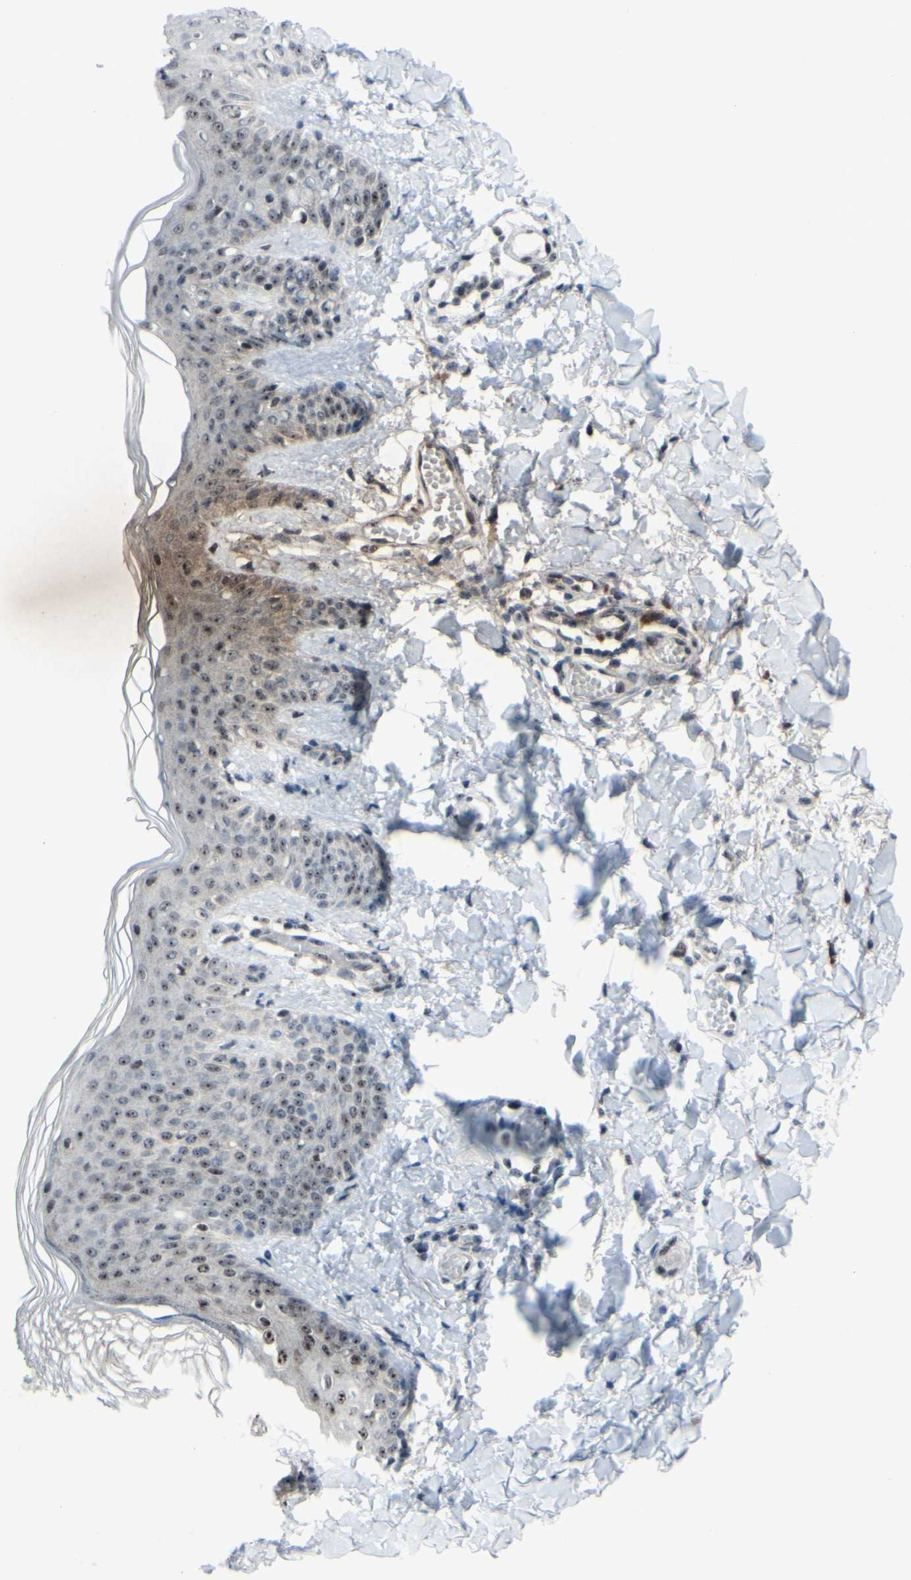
{"staining": {"intensity": "moderate", "quantity": ">75%", "location": "nuclear"}, "tissue": "skin", "cell_type": "Fibroblasts", "image_type": "normal", "snomed": [{"axis": "morphology", "description": "Normal tissue, NOS"}, {"axis": "topography", "description": "Skin"}], "caption": "Unremarkable skin reveals moderate nuclear positivity in about >75% of fibroblasts.", "gene": "POLR1A", "patient": {"sex": "male", "age": 16}}